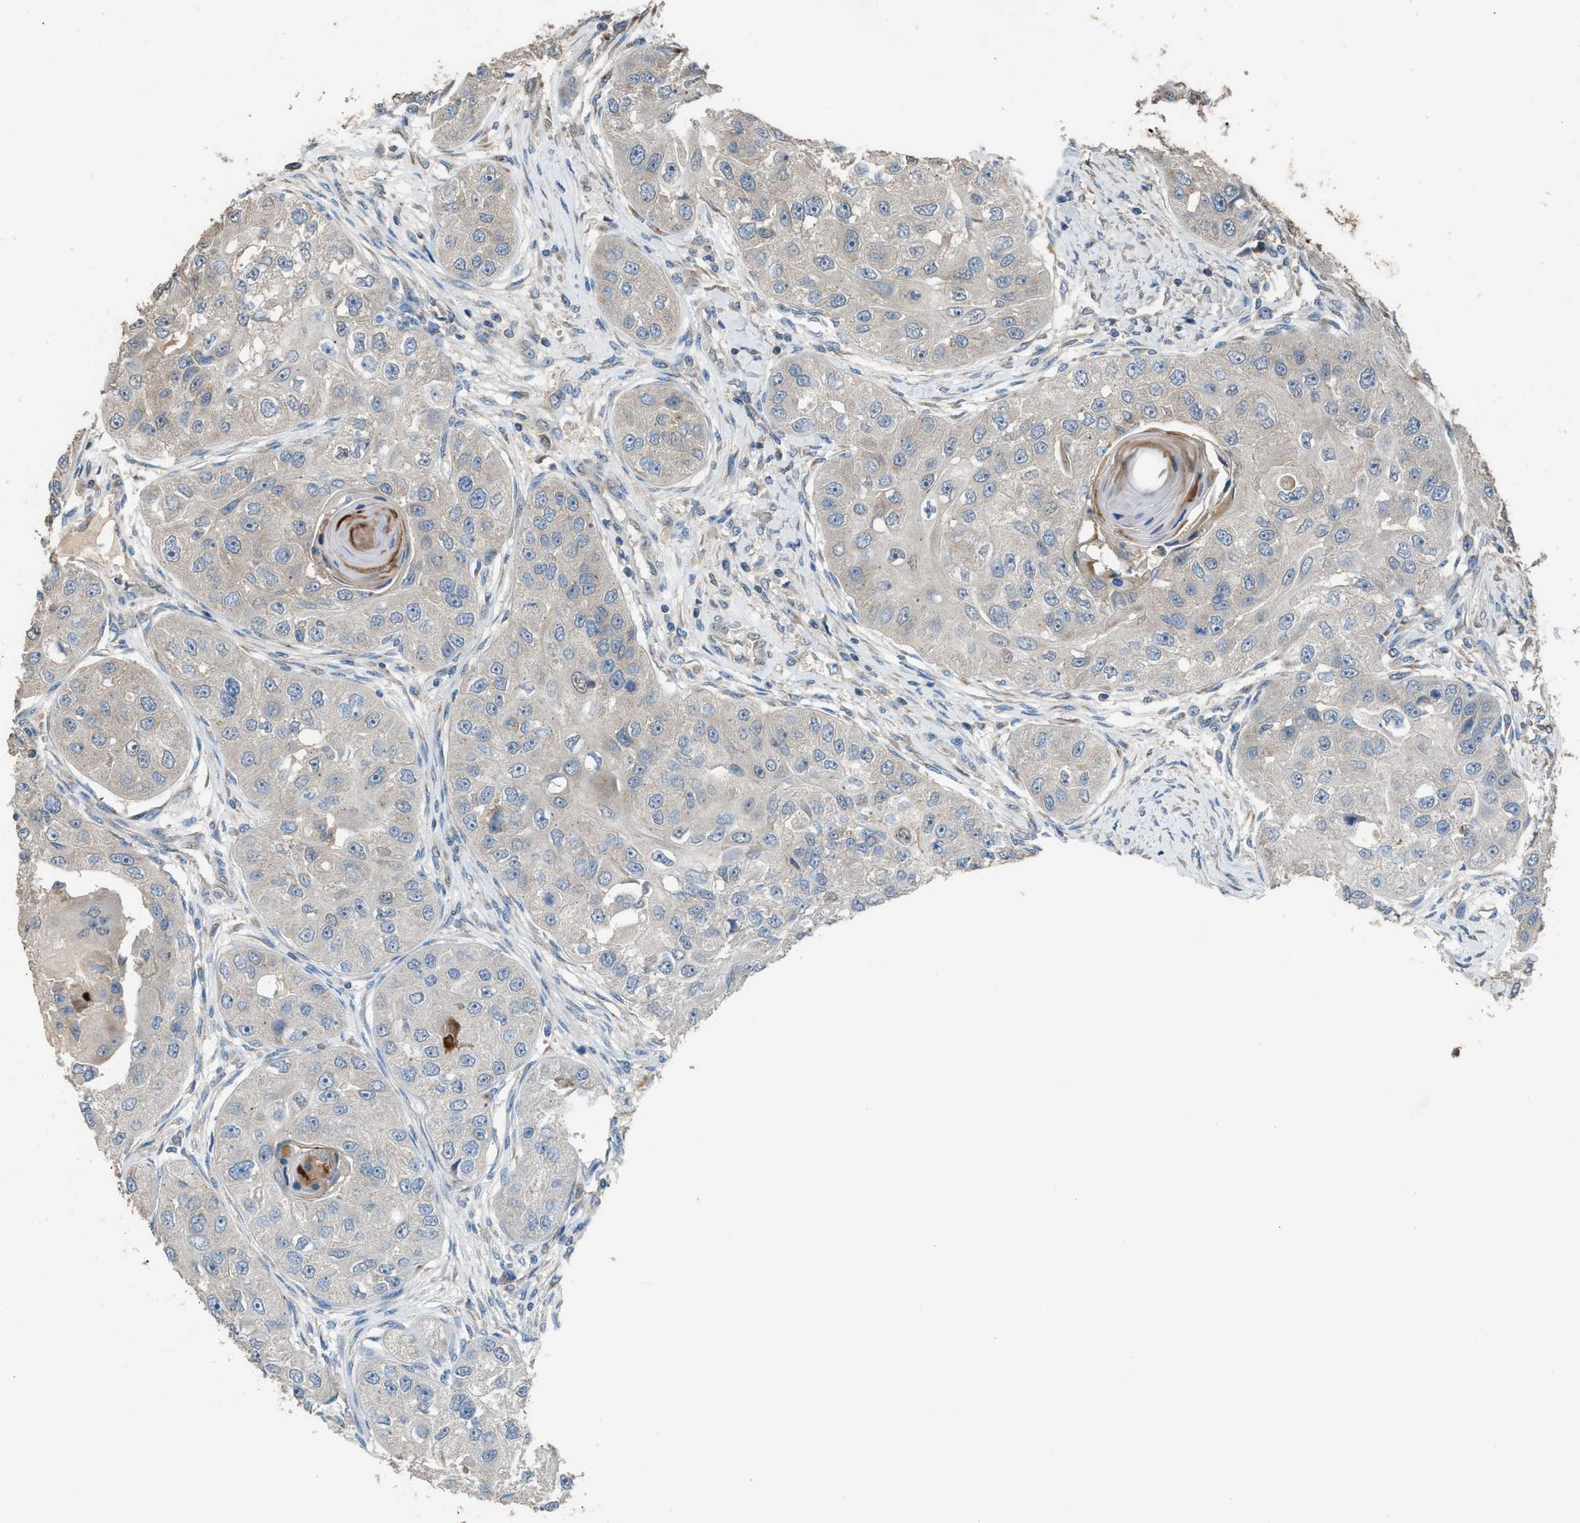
{"staining": {"intensity": "negative", "quantity": "none", "location": "none"}, "tissue": "head and neck cancer", "cell_type": "Tumor cells", "image_type": "cancer", "snomed": [{"axis": "morphology", "description": "Normal tissue, NOS"}, {"axis": "morphology", "description": "Squamous cell carcinoma, NOS"}, {"axis": "topography", "description": "Skeletal muscle"}, {"axis": "topography", "description": "Head-Neck"}], "caption": "An immunohistochemistry histopathology image of squamous cell carcinoma (head and neck) is shown. There is no staining in tumor cells of squamous cell carcinoma (head and neck).", "gene": "TPK1", "patient": {"sex": "male", "age": 51}}